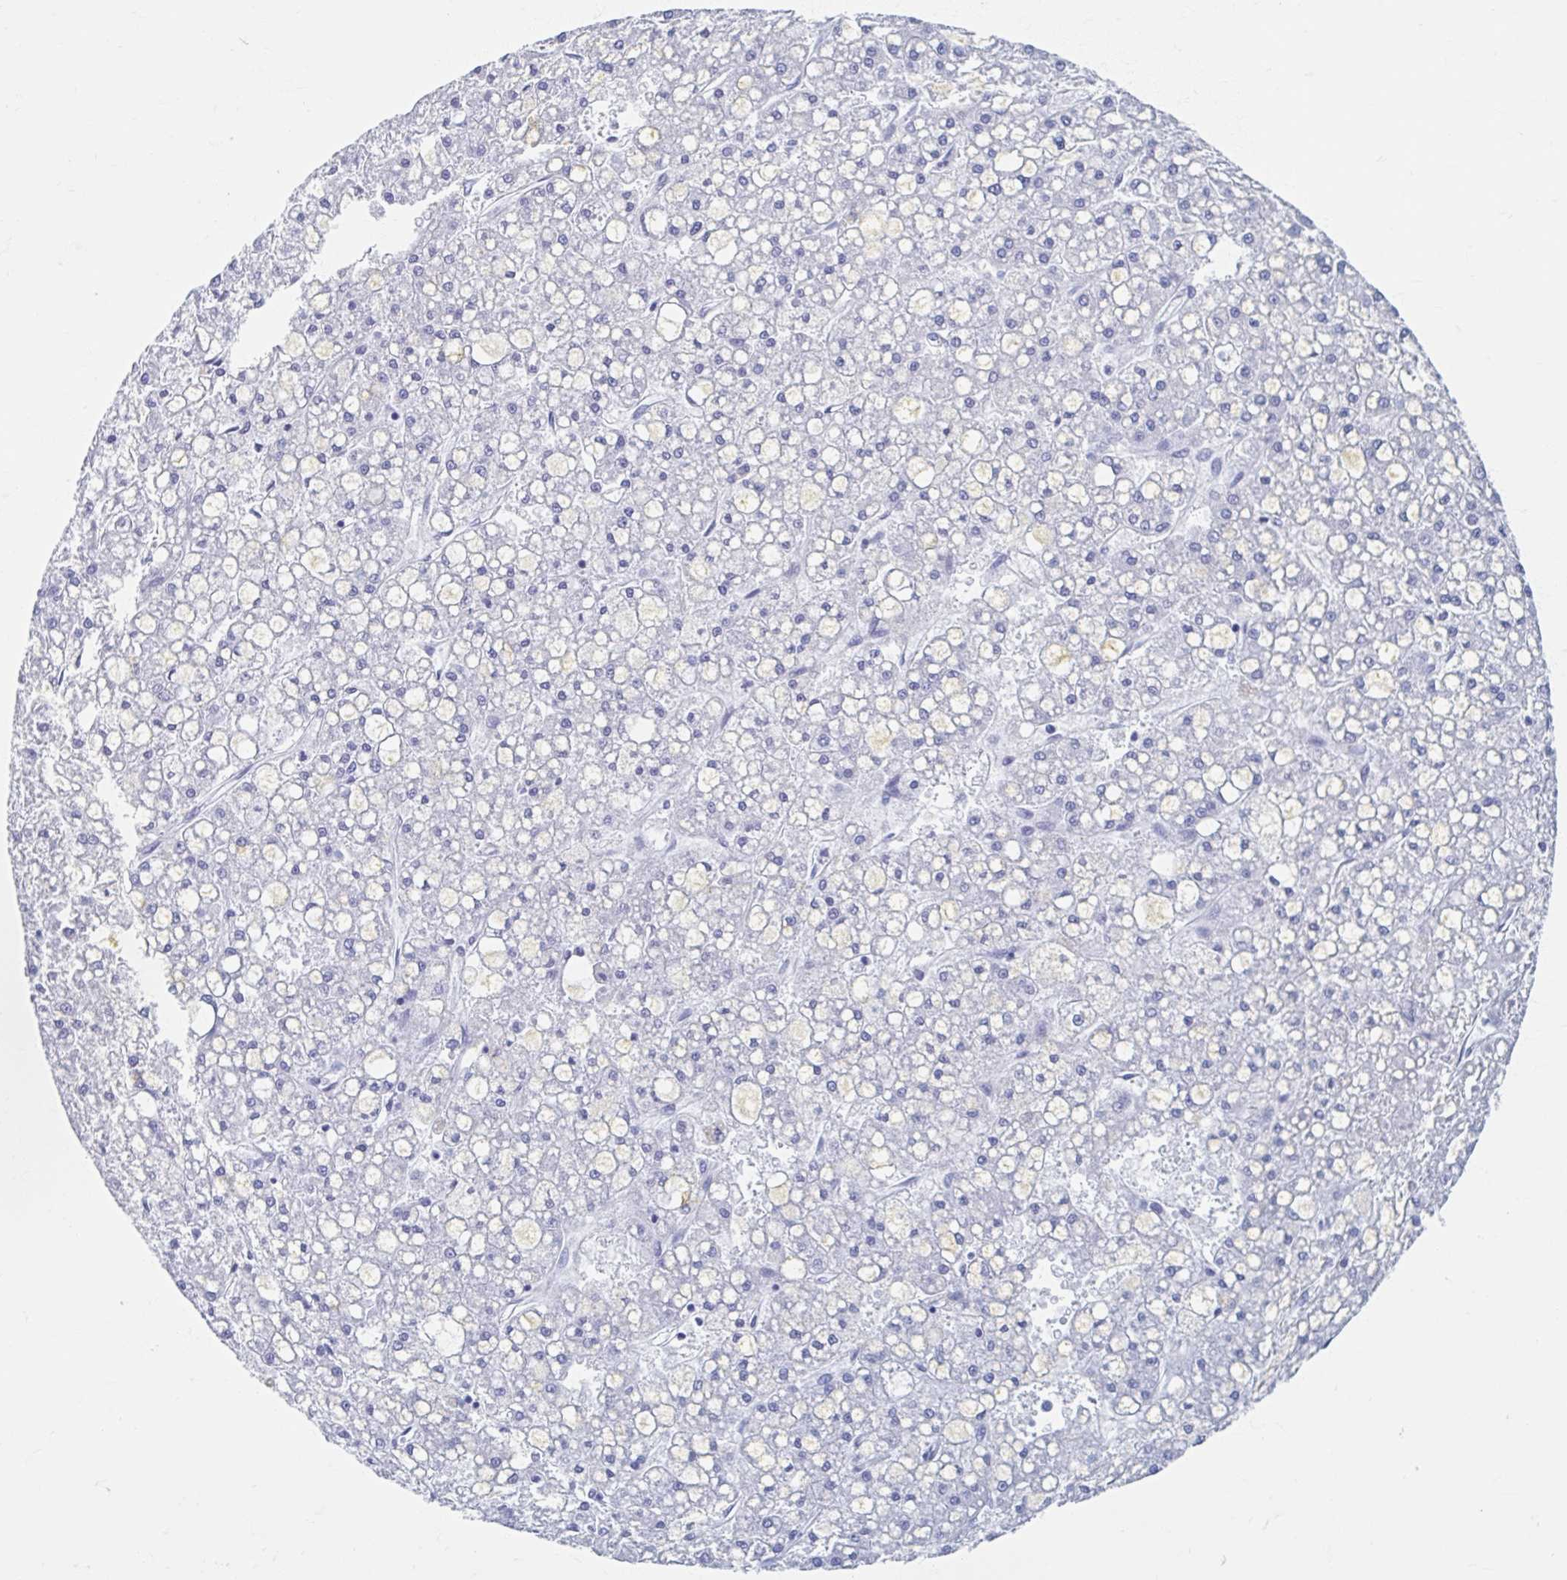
{"staining": {"intensity": "negative", "quantity": "none", "location": "none"}, "tissue": "liver cancer", "cell_type": "Tumor cells", "image_type": "cancer", "snomed": [{"axis": "morphology", "description": "Carcinoma, Hepatocellular, NOS"}, {"axis": "topography", "description": "Liver"}], "caption": "High magnification brightfield microscopy of liver cancer (hepatocellular carcinoma) stained with DAB (3,3'-diaminobenzidine) (brown) and counterstained with hematoxylin (blue): tumor cells show no significant staining.", "gene": "C10orf53", "patient": {"sex": "male", "age": 67}}